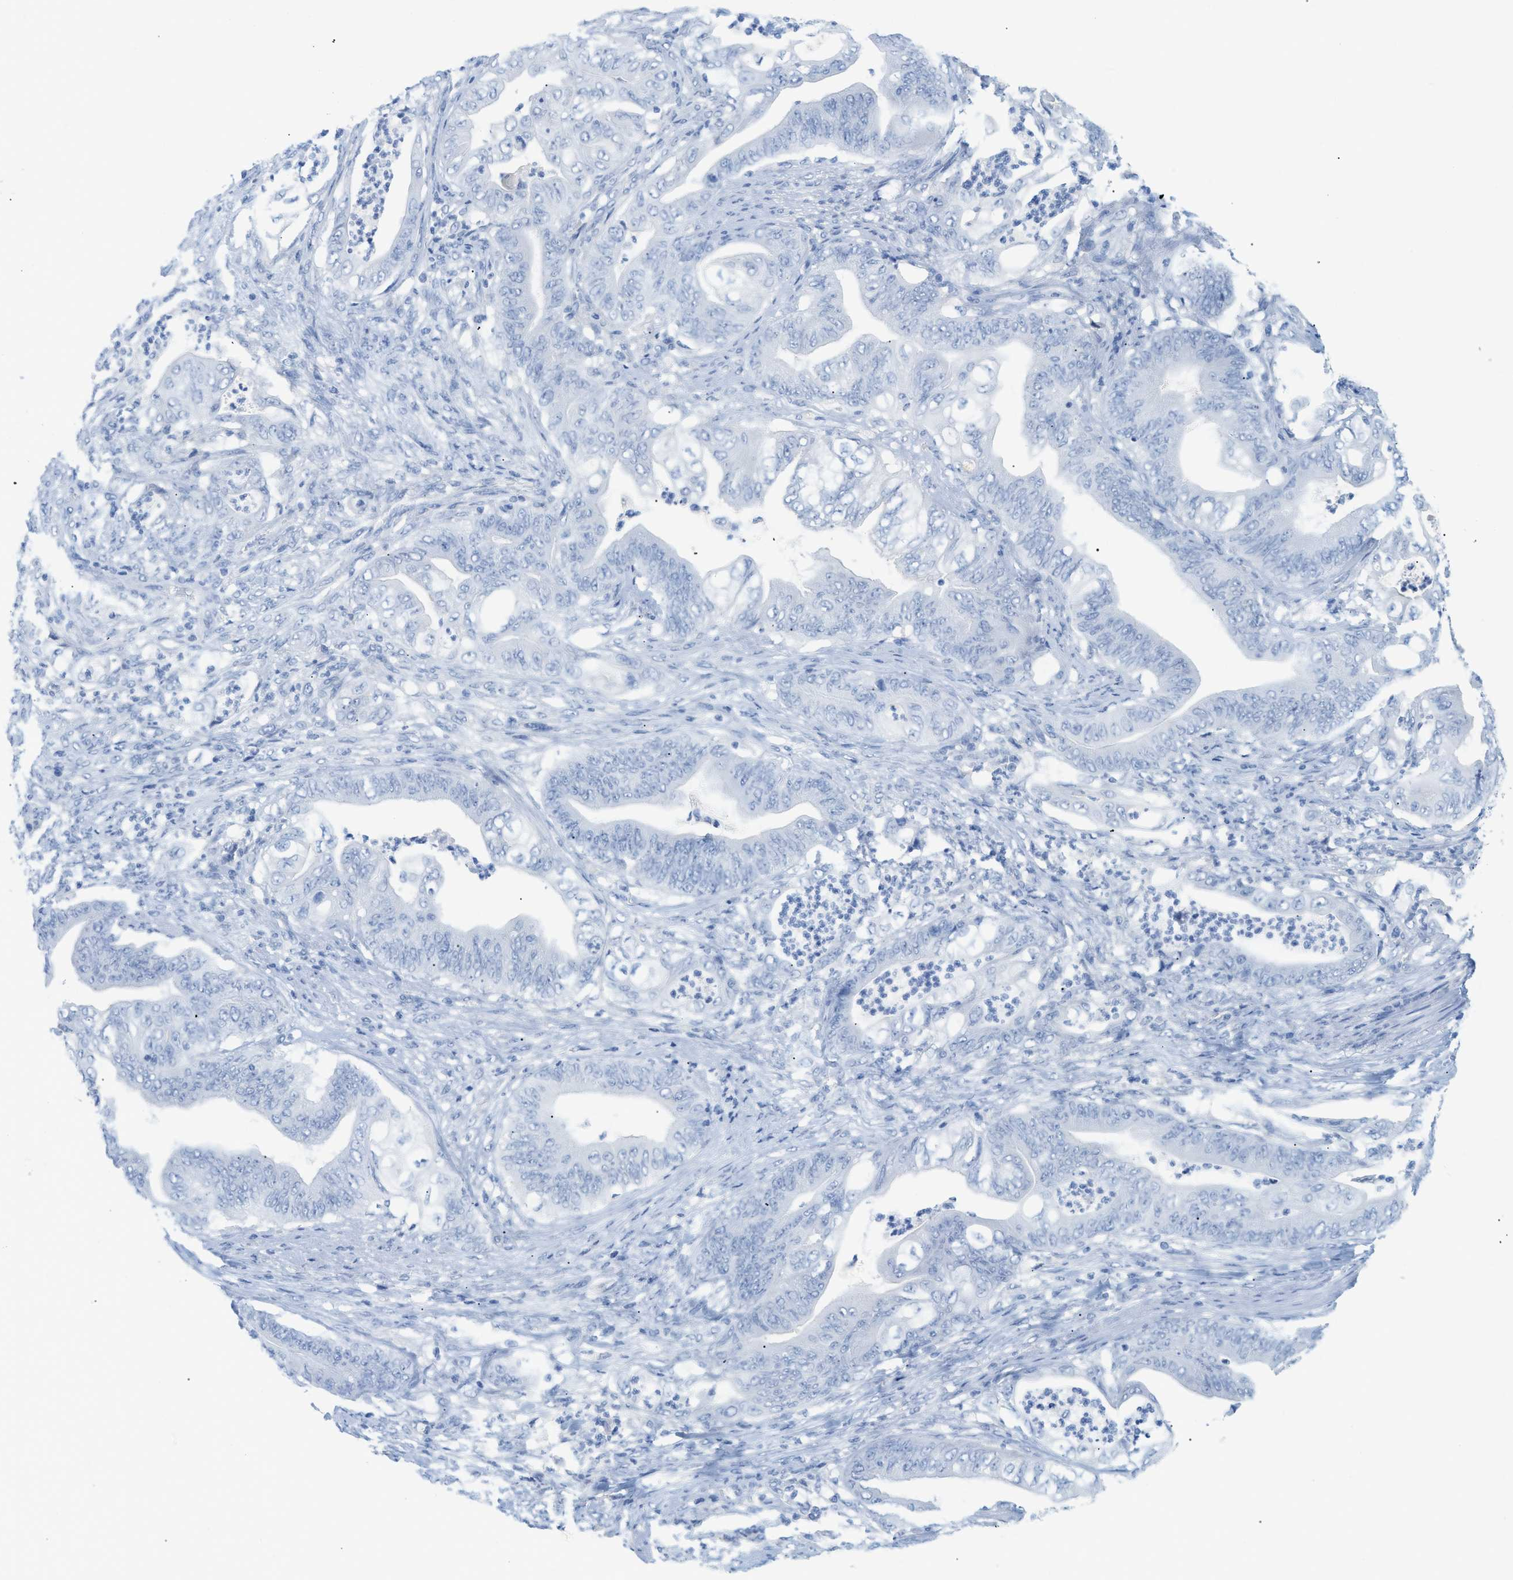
{"staining": {"intensity": "negative", "quantity": "none", "location": "none"}, "tissue": "stomach cancer", "cell_type": "Tumor cells", "image_type": "cancer", "snomed": [{"axis": "morphology", "description": "Adenocarcinoma, NOS"}, {"axis": "topography", "description": "Stomach"}], "caption": "Histopathology image shows no significant protein staining in tumor cells of stomach cancer (adenocarcinoma). Brightfield microscopy of immunohistochemistry (IHC) stained with DAB (brown) and hematoxylin (blue), captured at high magnification.", "gene": "PAPPA", "patient": {"sex": "female", "age": 73}}